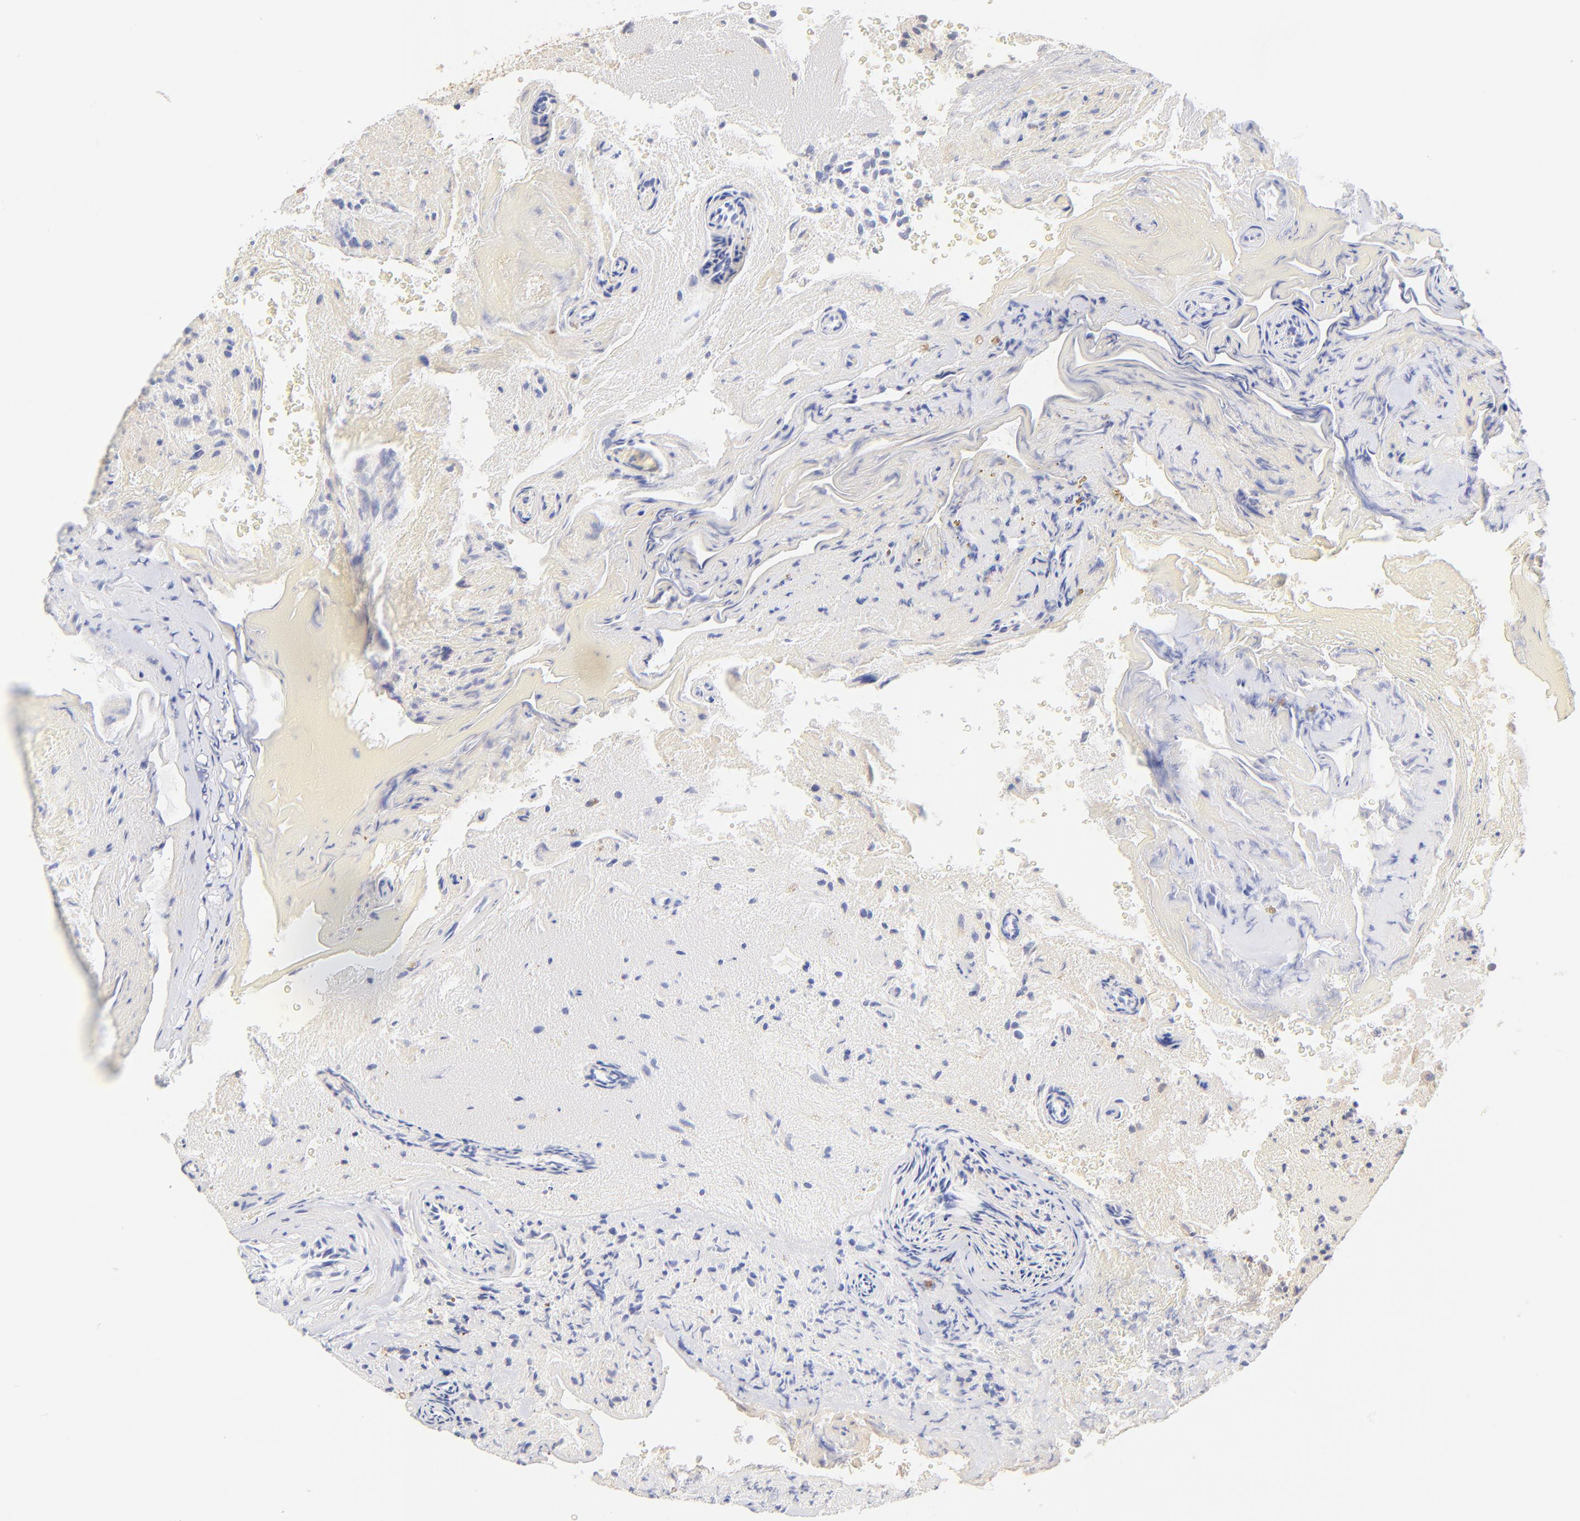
{"staining": {"intensity": "negative", "quantity": "none", "location": "none"}, "tissue": "glioma", "cell_type": "Tumor cells", "image_type": "cancer", "snomed": [{"axis": "morphology", "description": "Normal tissue, NOS"}, {"axis": "morphology", "description": "Glioma, malignant, High grade"}, {"axis": "topography", "description": "Cerebral cortex"}], "caption": "High power microscopy micrograph of an immunohistochemistry photomicrograph of glioma, revealing no significant staining in tumor cells. (Stains: DAB (3,3'-diaminobenzidine) immunohistochemistry (IHC) with hematoxylin counter stain, Microscopy: brightfield microscopy at high magnification).", "gene": "MDGA2", "patient": {"sex": "male", "age": 75}}